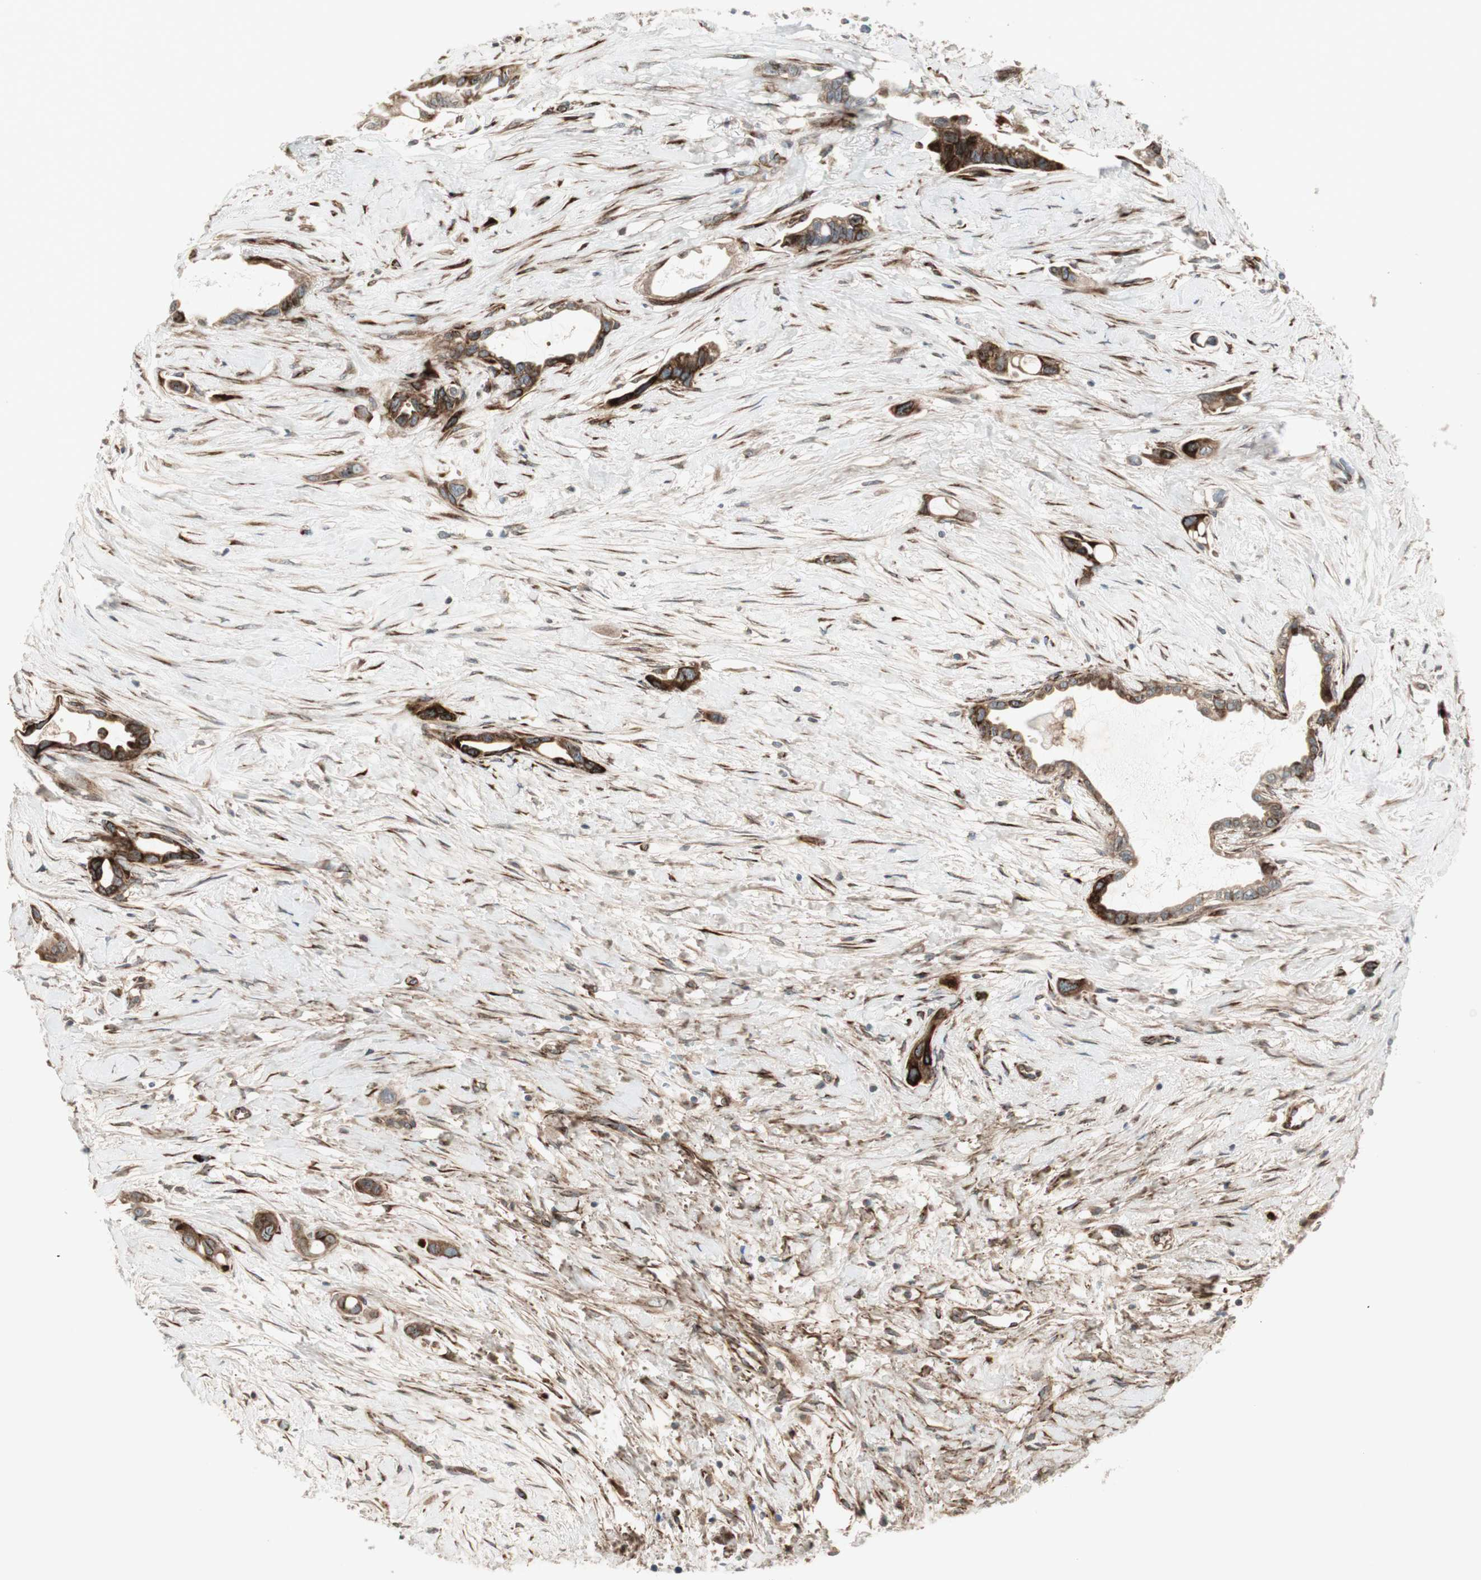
{"staining": {"intensity": "strong", "quantity": ">75%", "location": "cytoplasmic/membranous"}, "tissue": "liver cancer", "cell_type": "Tumor cells", "image_type": "cancer", "snomed": [{"axis": "morphology", "description": "Cholangiocarcinoma"}, {"axis": "topography", "description": "Liver"}], "caption": "Immunohistochemical staining of liver cancer displays high levels of strong cytoplasmic/membranous expression in about >75% of tumor cells. (DAB = brown stain, brightfield microscopy at high magnification).", "gene": "PPP2R5E", "patient": {"sex": "female", "age": 65}}